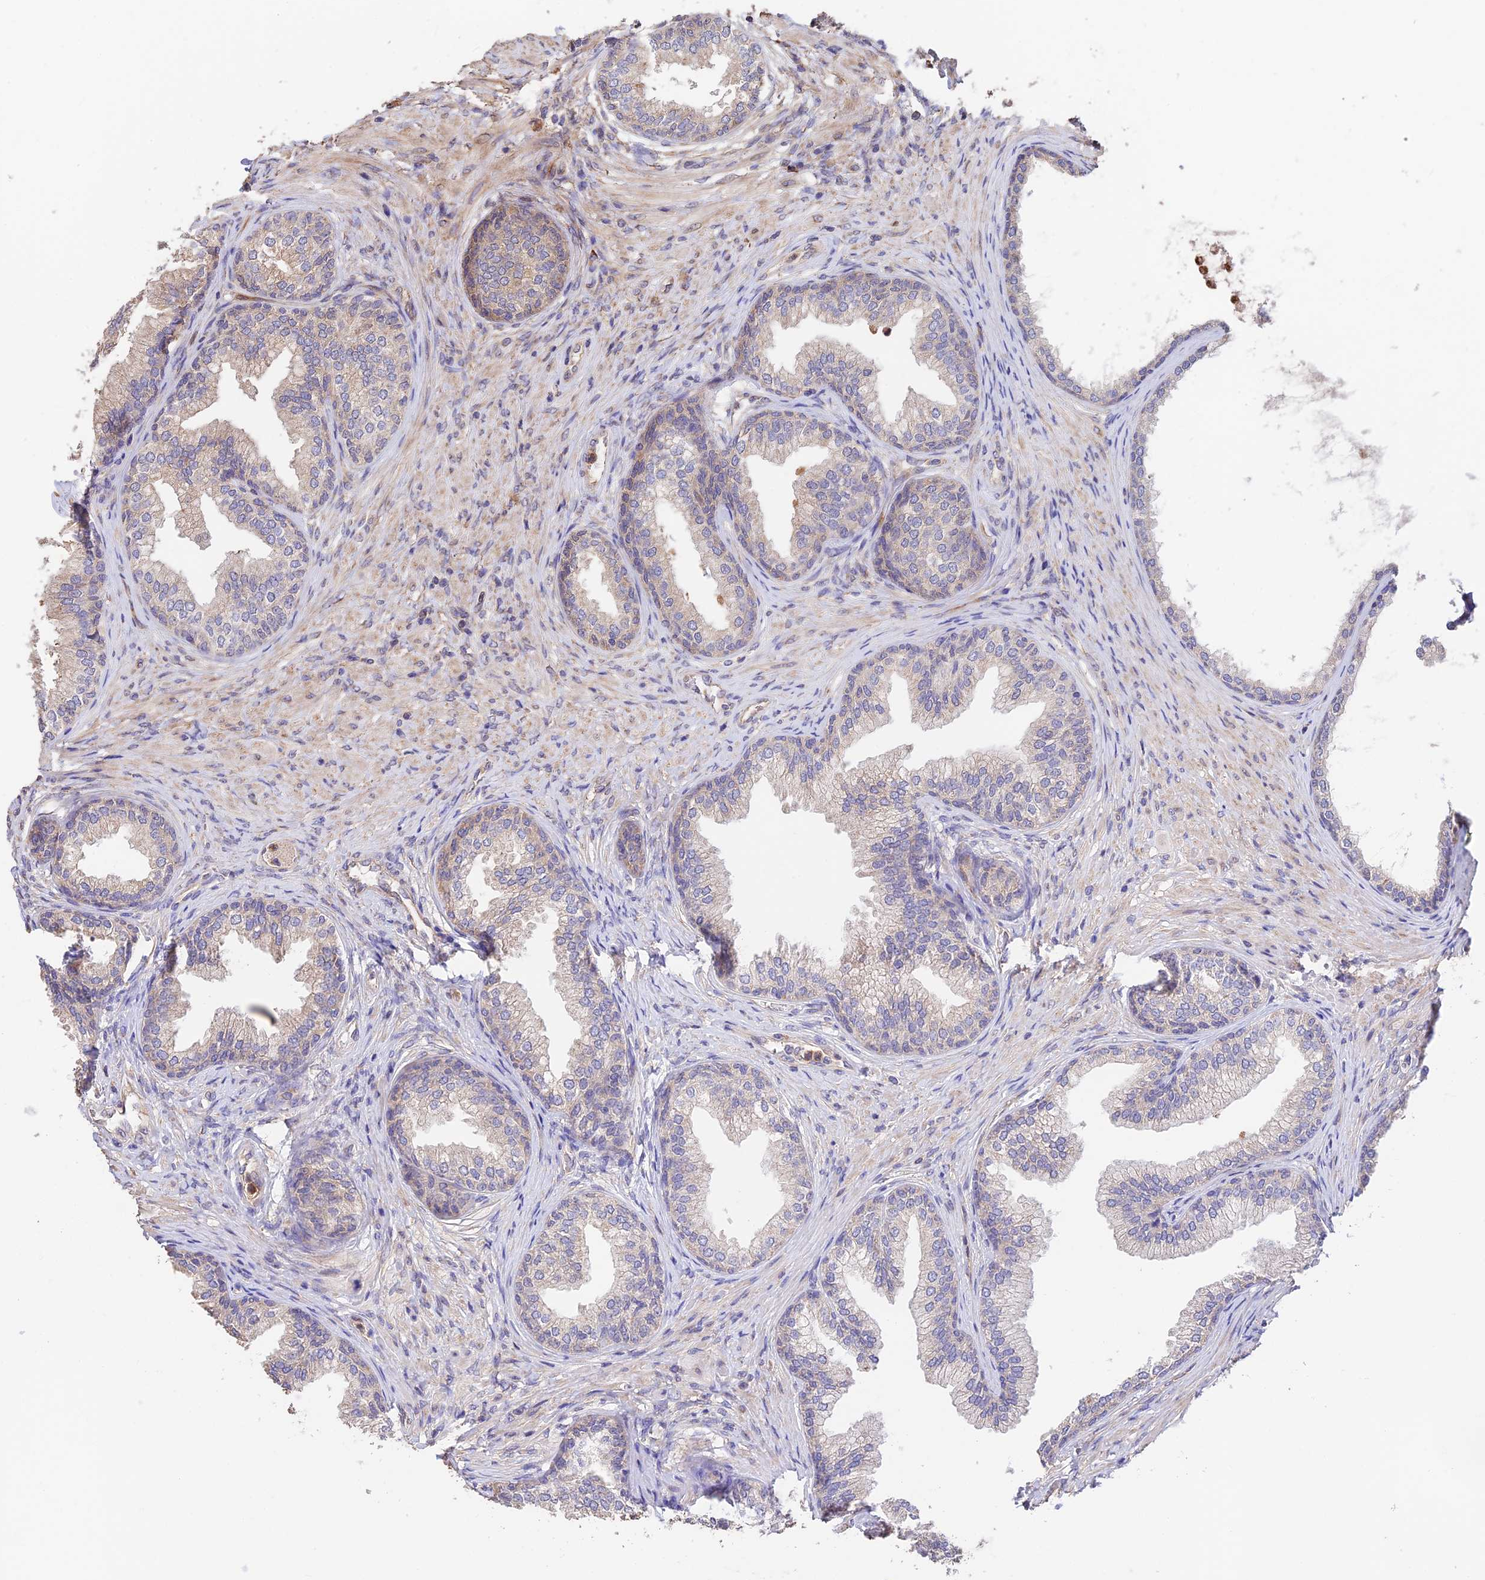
{"staining": {"intensity": "moderate", "quantity": "25%-75%", "location": "cytoplasmic/membranous"}, "tissue": "prostate", "cell_type": "Glandular cells", "image_type": "normal", "snomed": [{"axis": "morphology", "description": "Normal tissue, NOS"}, {"axis": "topography", "description": "Prostate"}], "caption": "Protein staining by immunohistochemistry shows moderate cytoplasmic/membranous expression in about 25%-75% of glandular cells in unremarkable prostate. (brown staining indicates protein expression, while blue staining denotes nuclei).", "gene": "EMC3", "patient": {"sex": "male", "age": 76}}